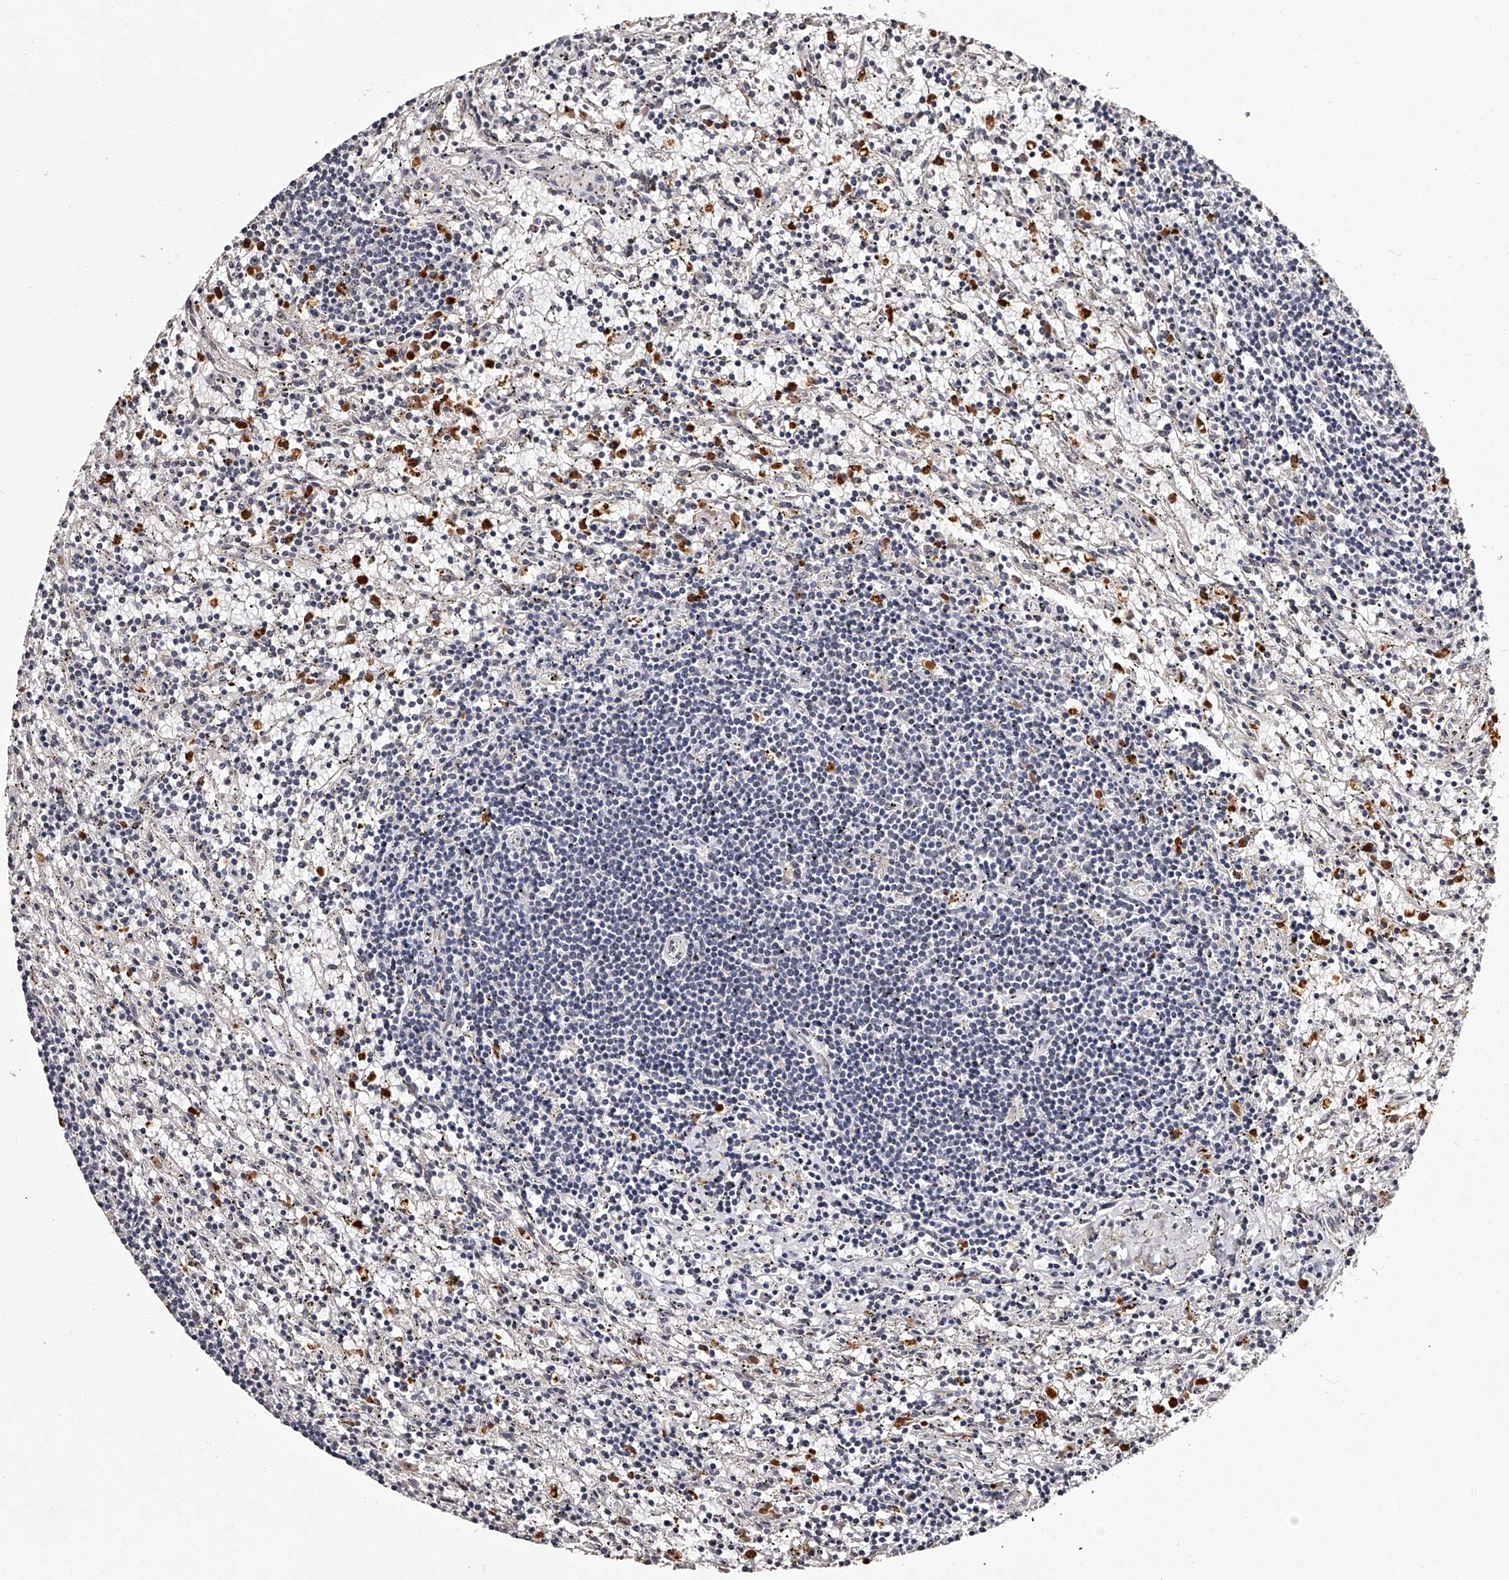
{"staining": {"intensity": "negative", "quantity": "none", "location": "none"}, "tissue": "lymphoma", "cell_type": "Tumor cells", "image_type": "cancer", "snomed": [{"axis": "morphology", "description": "Malignant lymphoma, non-Hodgkin's type, Low grade"}, {"axis": "topography", "description": "Spleen"}], "caption": "Immunohistochemistry (IHC) image of neoplastic tissue: human low-grade malignant lymphoma, non-Hodgkin's type stained with DAB (3,3'-diaminobenzidine) displays no significant protein positivity in tumor cells.", "gene": "RSC1A1", "patient": {"sex": "male", "age": 76}}